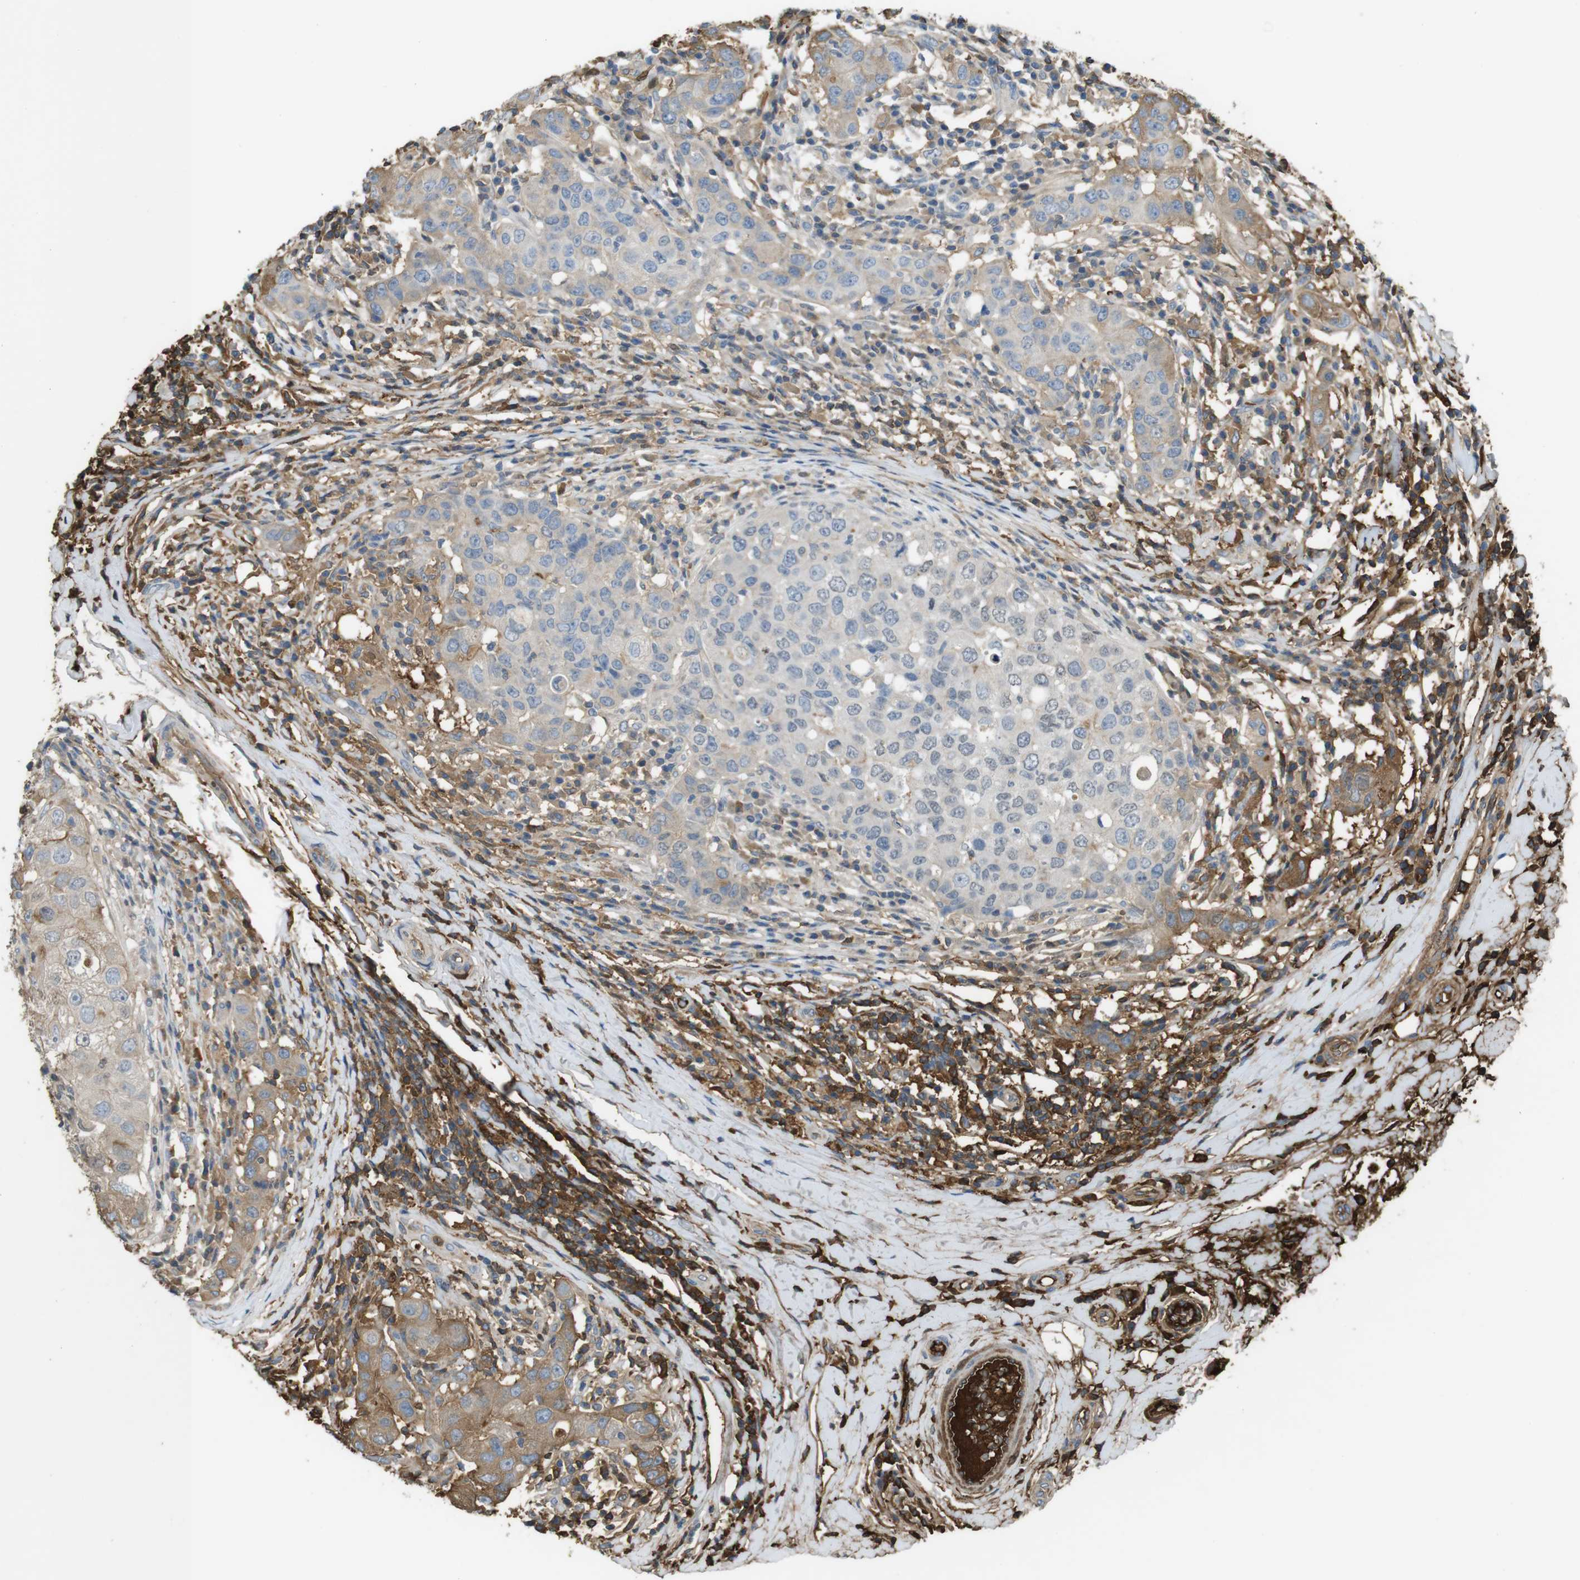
{"staining": {"intensity": "moderate", "quantity": "<25%", "location": "cytoplasmic/membranous"}, "tissue": "breast cancer", "cell_type": "Tumor cells", "image_type": "cancer", "snomed": [{"axis": "morphology", "description": "Duct carcinoma"}, {"axis": "topography", "description": "Breast"}], "caption": "Protein staining demonstrates moderate cytoplasmic/membranous positivity in about <25% of tumor cells in breast cancer (intraductal carcinoma).", "gene": "LTBP4", "patient": {"sex": "female", "age": 27}}